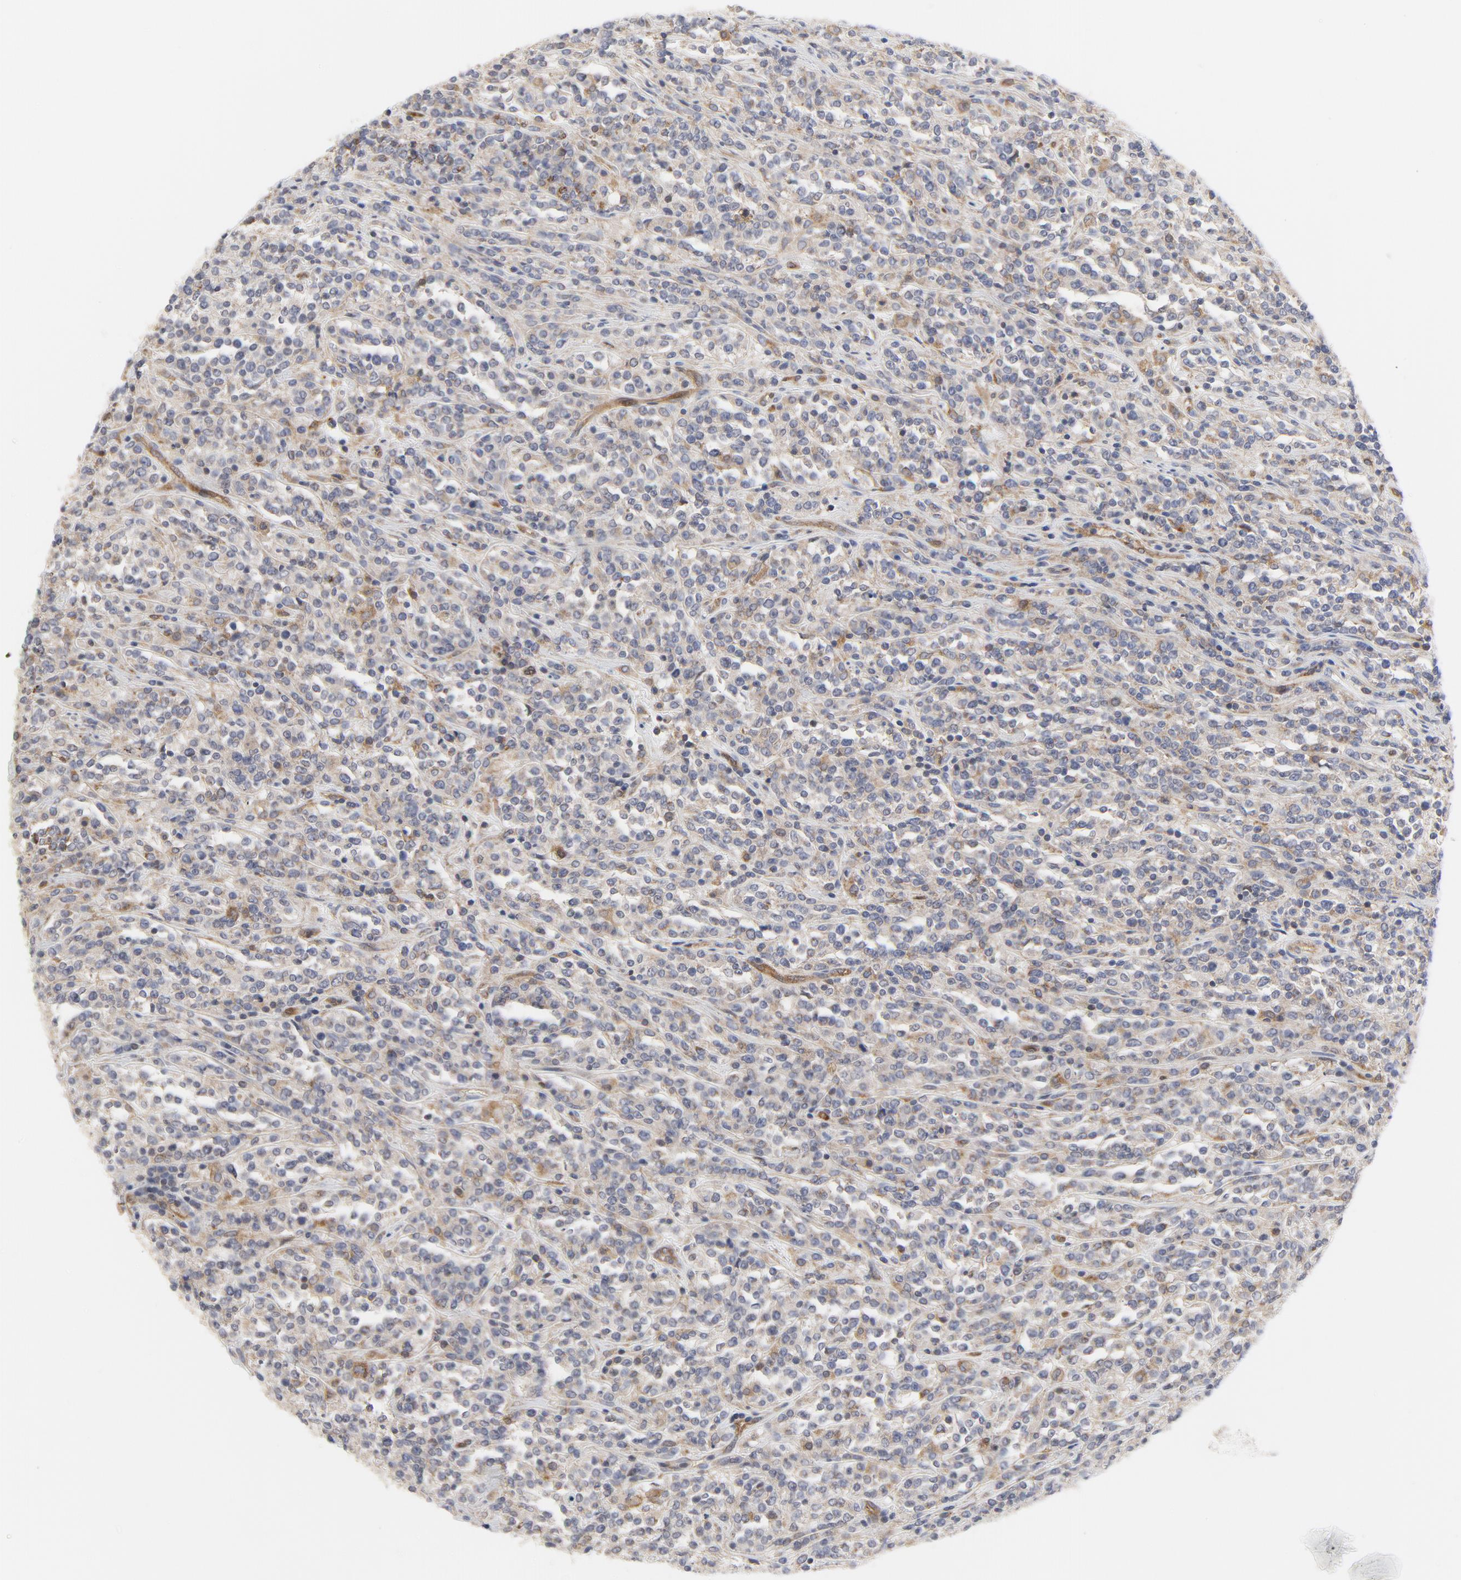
{"staining": {"intensity": "moderate", "quantity": ">75%", "location": "cytoplasmic/membranous"}, "tissue": "lymphoma", "cell_type": "Tumor cells", "image_type": "cancer", "snomed": [{"axis": "morphology", "description": "Malignant lymphoma, non-Hodgkin's type, High grade"}, {"axis": "topography", "description": "Soft tissue"}], "caption": "High-power microscopy captured an immunohistochemistry image of malignant lymphoma, non-Hodgkin's type (high-grade), revealing moderate cytoplasmic/membranous expression in about >75% of tumor cells.", "gene": "RAPGEF4", "patient": {"sex": "male", "age": 18}}